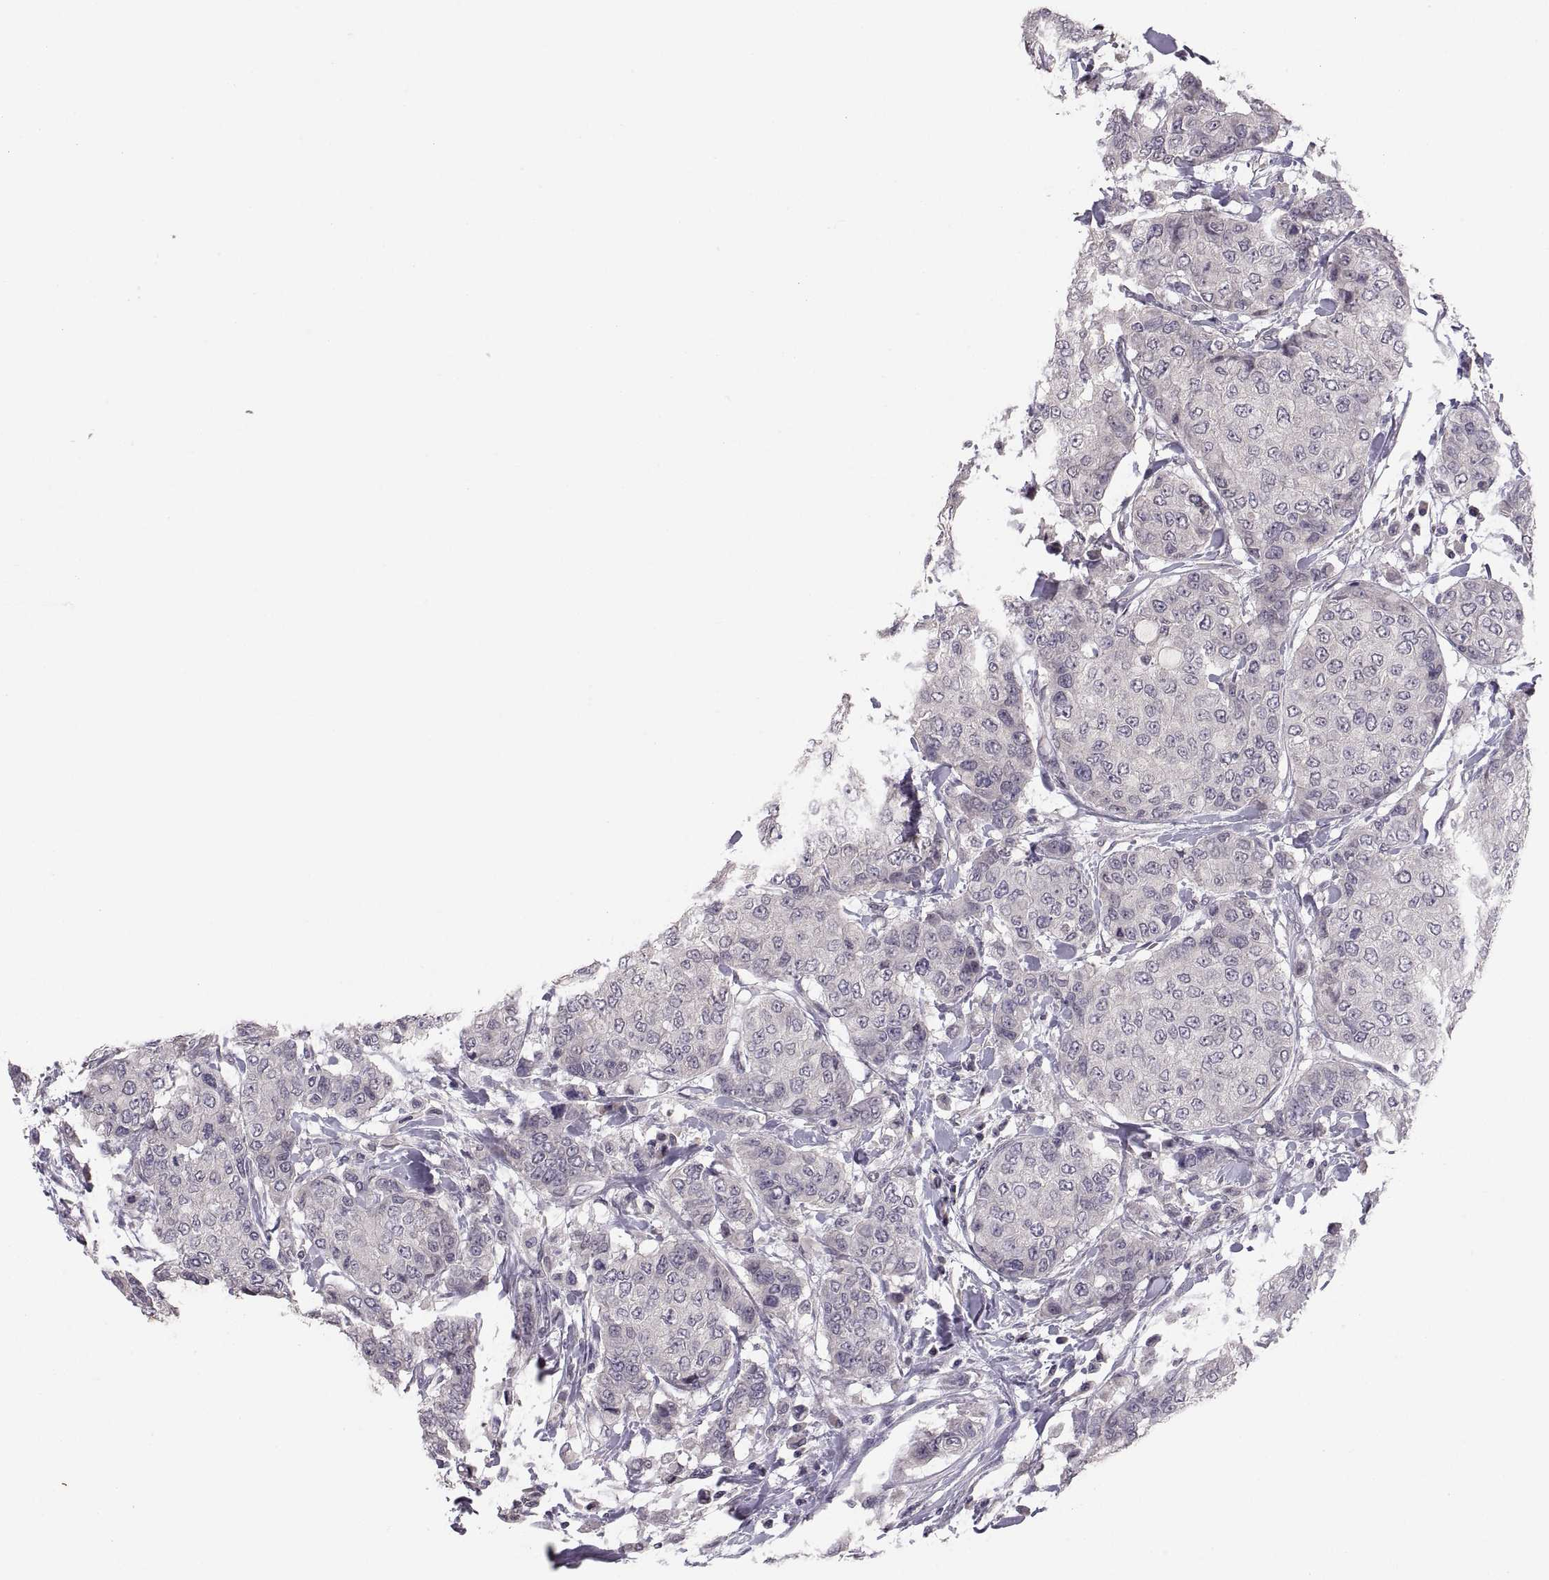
{"staining": {"intensity": "negative", "quantity": "none", "location": "none"}, "tissue": "breast cancer", "cell_type": "Tumor cells", "image_type": "cancer", "snomed": [{"axis": "morphology", "description": "Duct carcinoma"}, {"axis": "topography", "description": "Breast"}], "caption": "An image of human breast invasive ductal carcinoma is negative for staining in tumor cells.", "gene": "PAX2", "patient": {"sex": "female", "age": 27}}